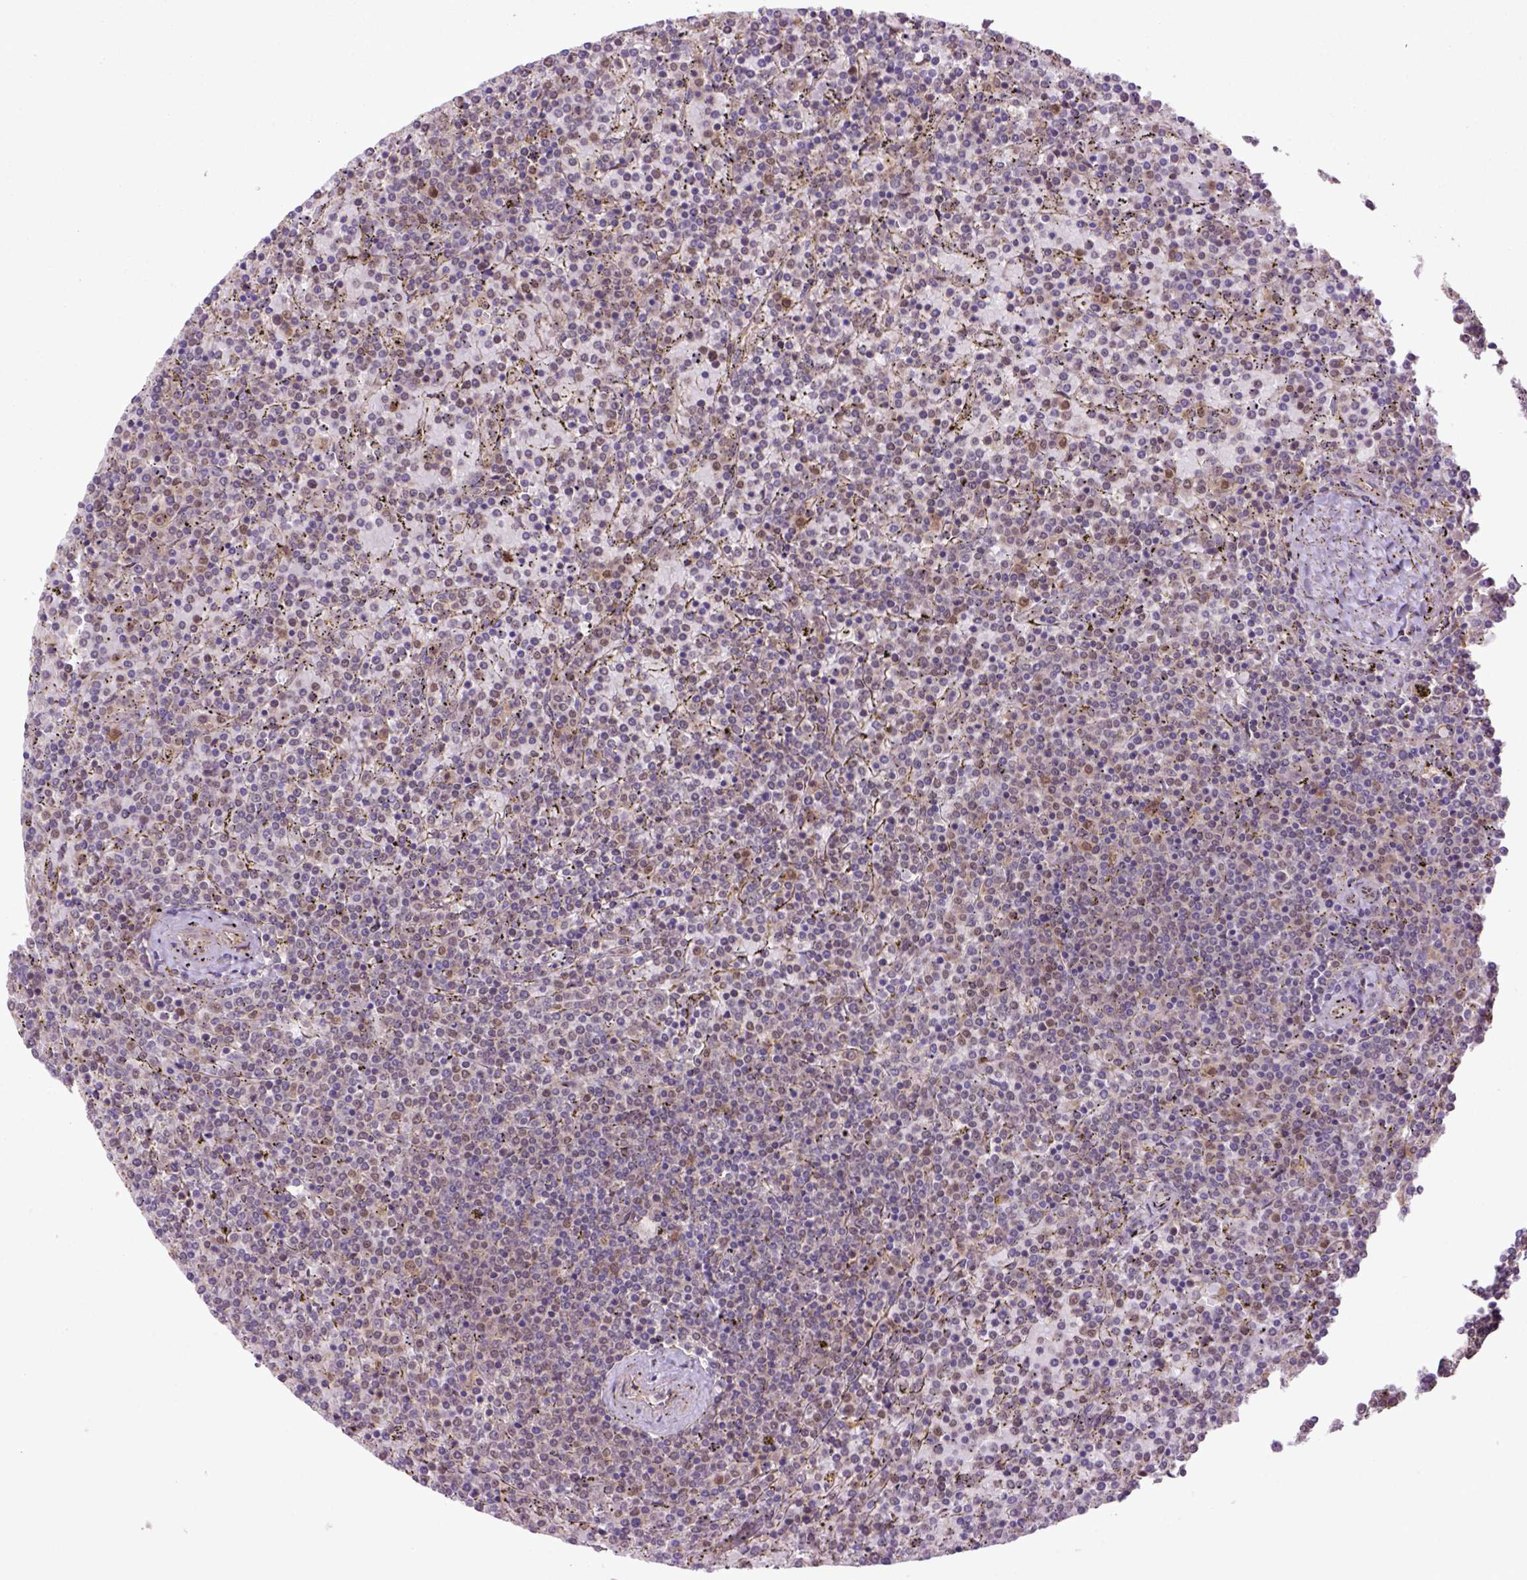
{"staining": {"intensity": "weak", "quantity": "25%-75%", "location": "cytoplasmic/membranous"}, "tissue": "lymphoma", "cell_type": "Tumor cells", "image_type": "cancer", "snomed": [{"axis": "morphology", "description": "Malignant lymphoma, non-Hodgkin's type, Low grade"}, {"axis": "topography", "description": "Spleen"}], "caption": "Immunohistochemical staining of low-grade malignant lymphoma, non-Hodgkin's type reveals low levels of weak cytoplasmic/membranous expression in about 25%-75% of tumor cells.", "gene": "HSPBP1", "patient": {"sex": "female", "age": 77}}